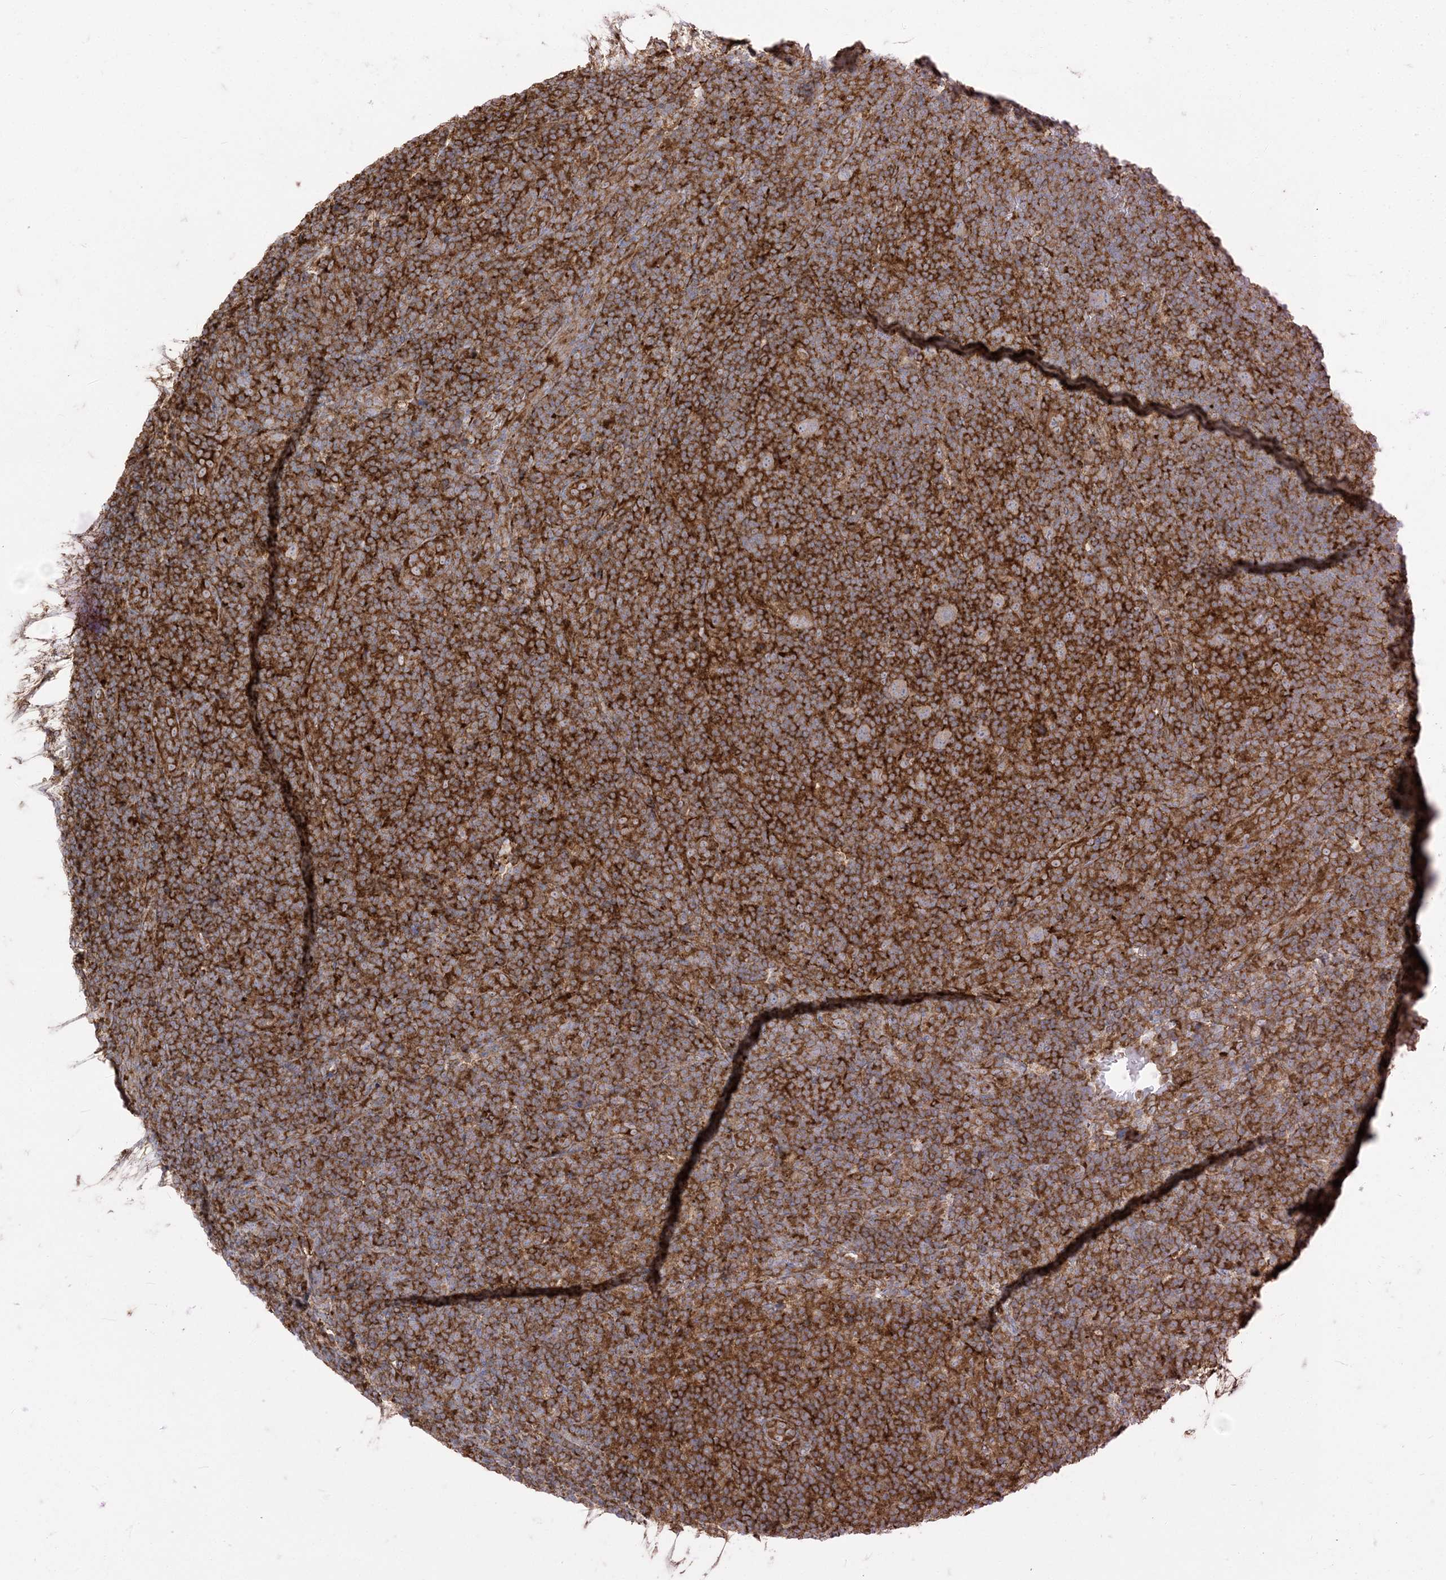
{"staining": {"intensity": "weak", "quantity": ">75%", "location": "cytoplasmic/membranous"}, "tissue": "lymphoma", "cell_type": "Tumor cells", "image_type": "cancer", "snomed": [{"axis": "morphology", "description": "Hodgkin's disease, NOS"}, {"axis": "topography", "description": "Lymph node"}], "caption": "About >75% of tumor cells in human Hodgkin's disease show weak cytoplasmic/membranous protein positivity as visualized by brown immunohistochemical staining.", "gene": "DERL3", "patient": {"sex": "female", "age": 57}}